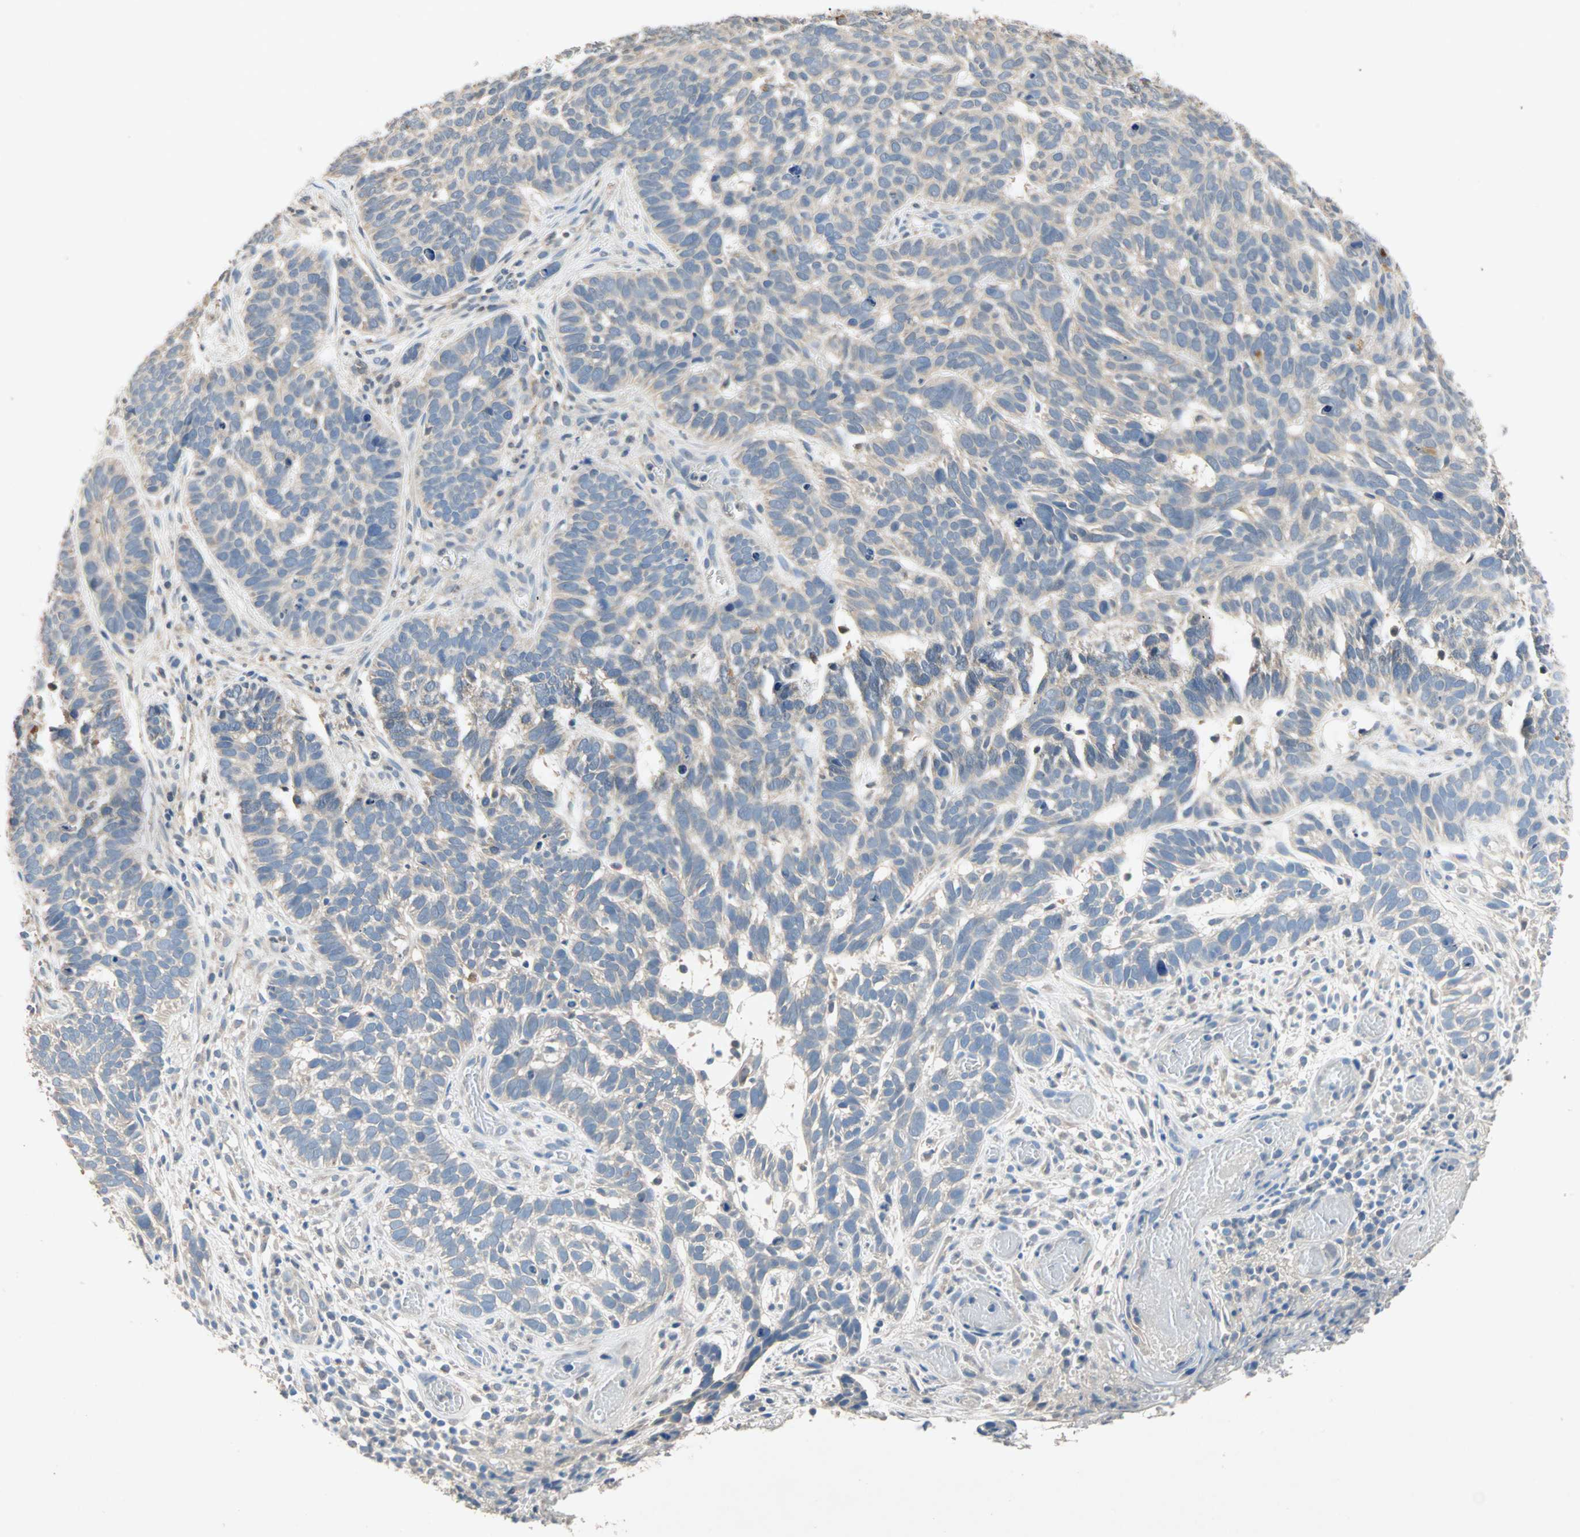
{"staining": {"intensity": "weak", "quantity": "<25%", "location": "cytoplasmic/membranous"}, "tissue": "skin cancer", "cell_type": "Tumor cells", "image_type": "cancer", "snomed": [{"axis": "morphology", "description": "Basal cell carcinoma"}, {"axis": "topography", "description": "Skin"}], "caption": "This is an IHC image of skin basal cell carcinoma. There is no expression in tumor cells.", "gene": "ADAP1", "patient": {"sex": "male", "age": 87}}